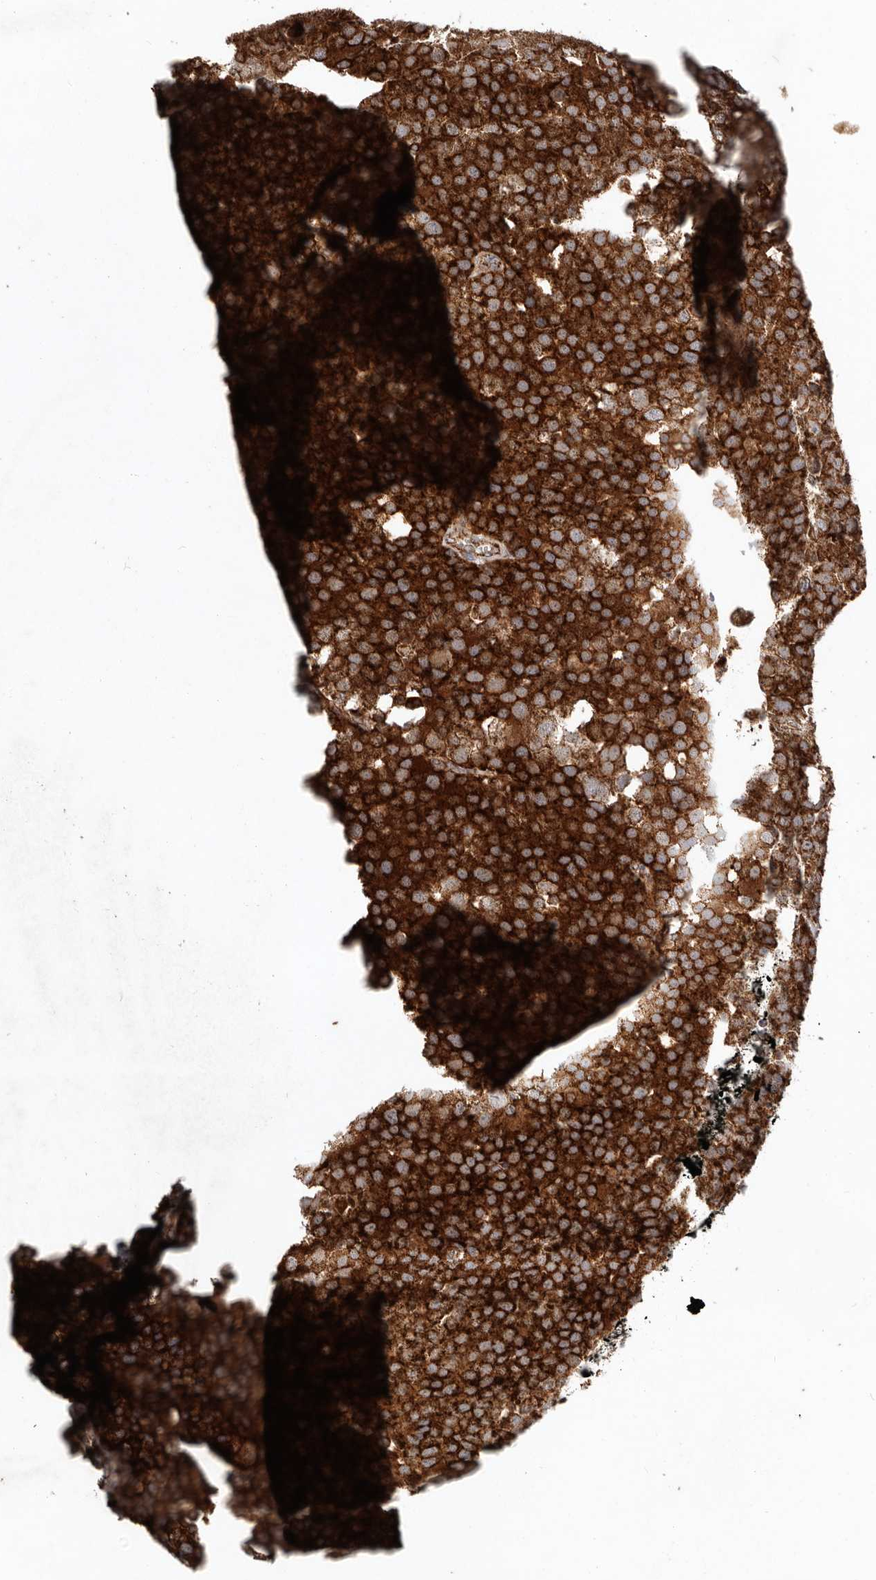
{"staining": {"intensity": "strong", "quantity": ">75%", "location": "cytoplasmic/membranous"}, "tissue": "testis cancer", "cell_type": "Tumor cells", "image_type": "cancer", "snomed": [{"axis": "morphology", "description": "Seminoma, NOS"}, {"axis": "topography", "description": "Testis"}], "caption": "Human testis cancer stained with a protein marker exhibits strong staining in tumor cells.", "gene": "MRPS10", "patient": {"sex": "male", "age": 71}}